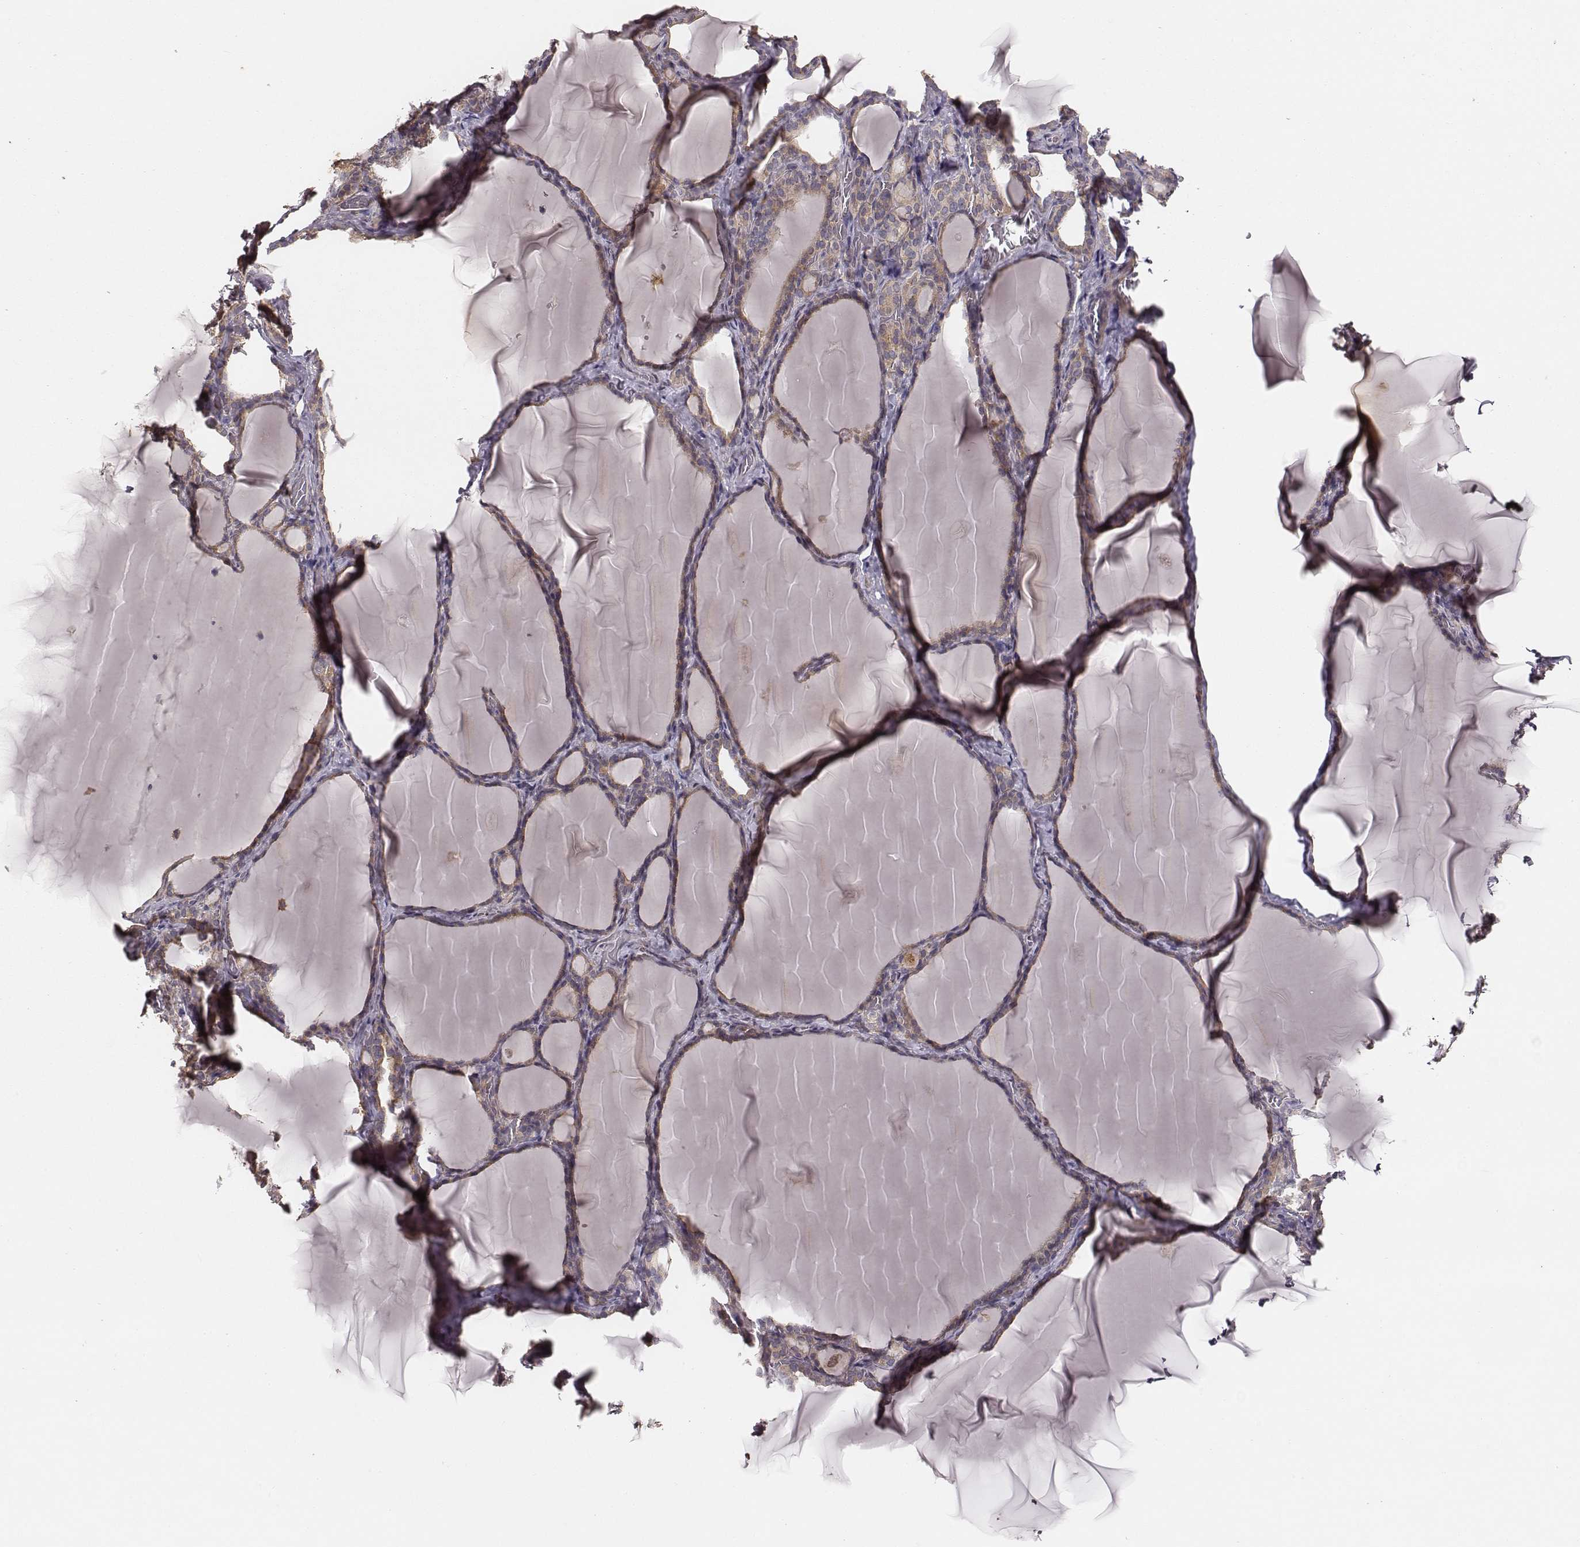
{"staining": {"intensity": "weak", "quantity": ">75%", "location": "cytoplasmic/membranous"}, "tissue": "thyroid gland", "cell_type": "Glandular cells", "image_type": "normal", "snomed": [{"axis": "morphology", "description": "Normal tissue, NOS"}, {"axis": "morphology", "description": "Hyperplasia, NOS"}, {"axis": "topography", "description": "Thyroid gland"}], "caption": "About >75% of glandular cells in normal human thyroid gland demonstrate weak cytoplasmic/membranous protein positivity as visualized by brown immunohistochemical staining.", "gene": "VPS26A", "patient": {"sex": "female", "age": 27}}